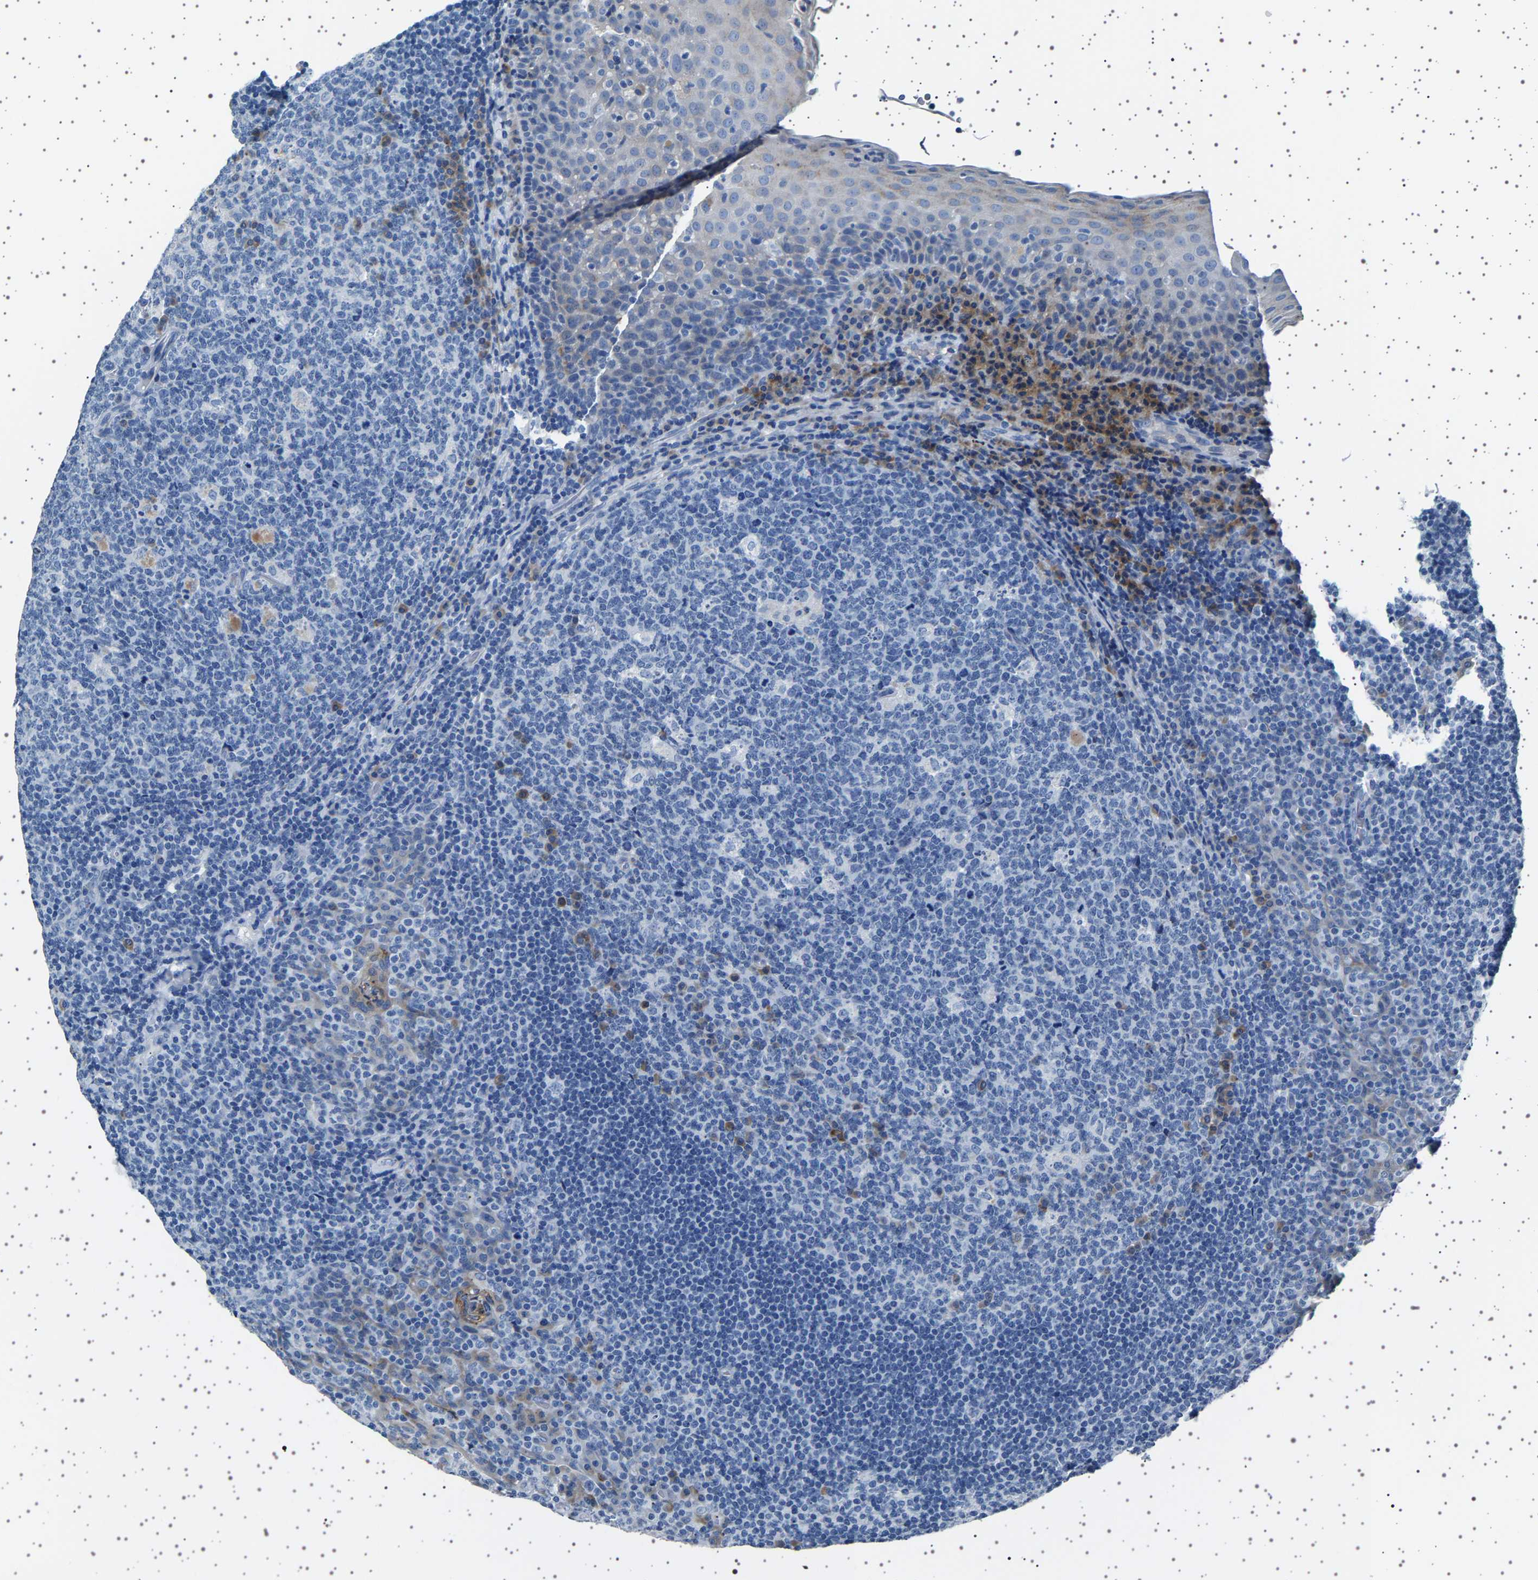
{"staining": {"intensity": "moderate", "quantity": "<25%", "location": "cytoplasmic/membranous"}, "tissue": "tonsil", "cell_type": "Germinal center cells", "image_type": "normal", "snomed": [{"axis": "morphology", "description": "Normal tissue, NOS"}, {"axis": "topography", "description": "Tonsil"}], "caption": "Normal tonsil was stained to show a protein in brown. There is low levels of moderate cytoplasmic/membranous expression in approximately <25% of germinal center cells. (Brightfield microscopy of DAB IHC at high magnification).", "gene": "FTCD", "patient": {"sex": "male", "age": 17}}